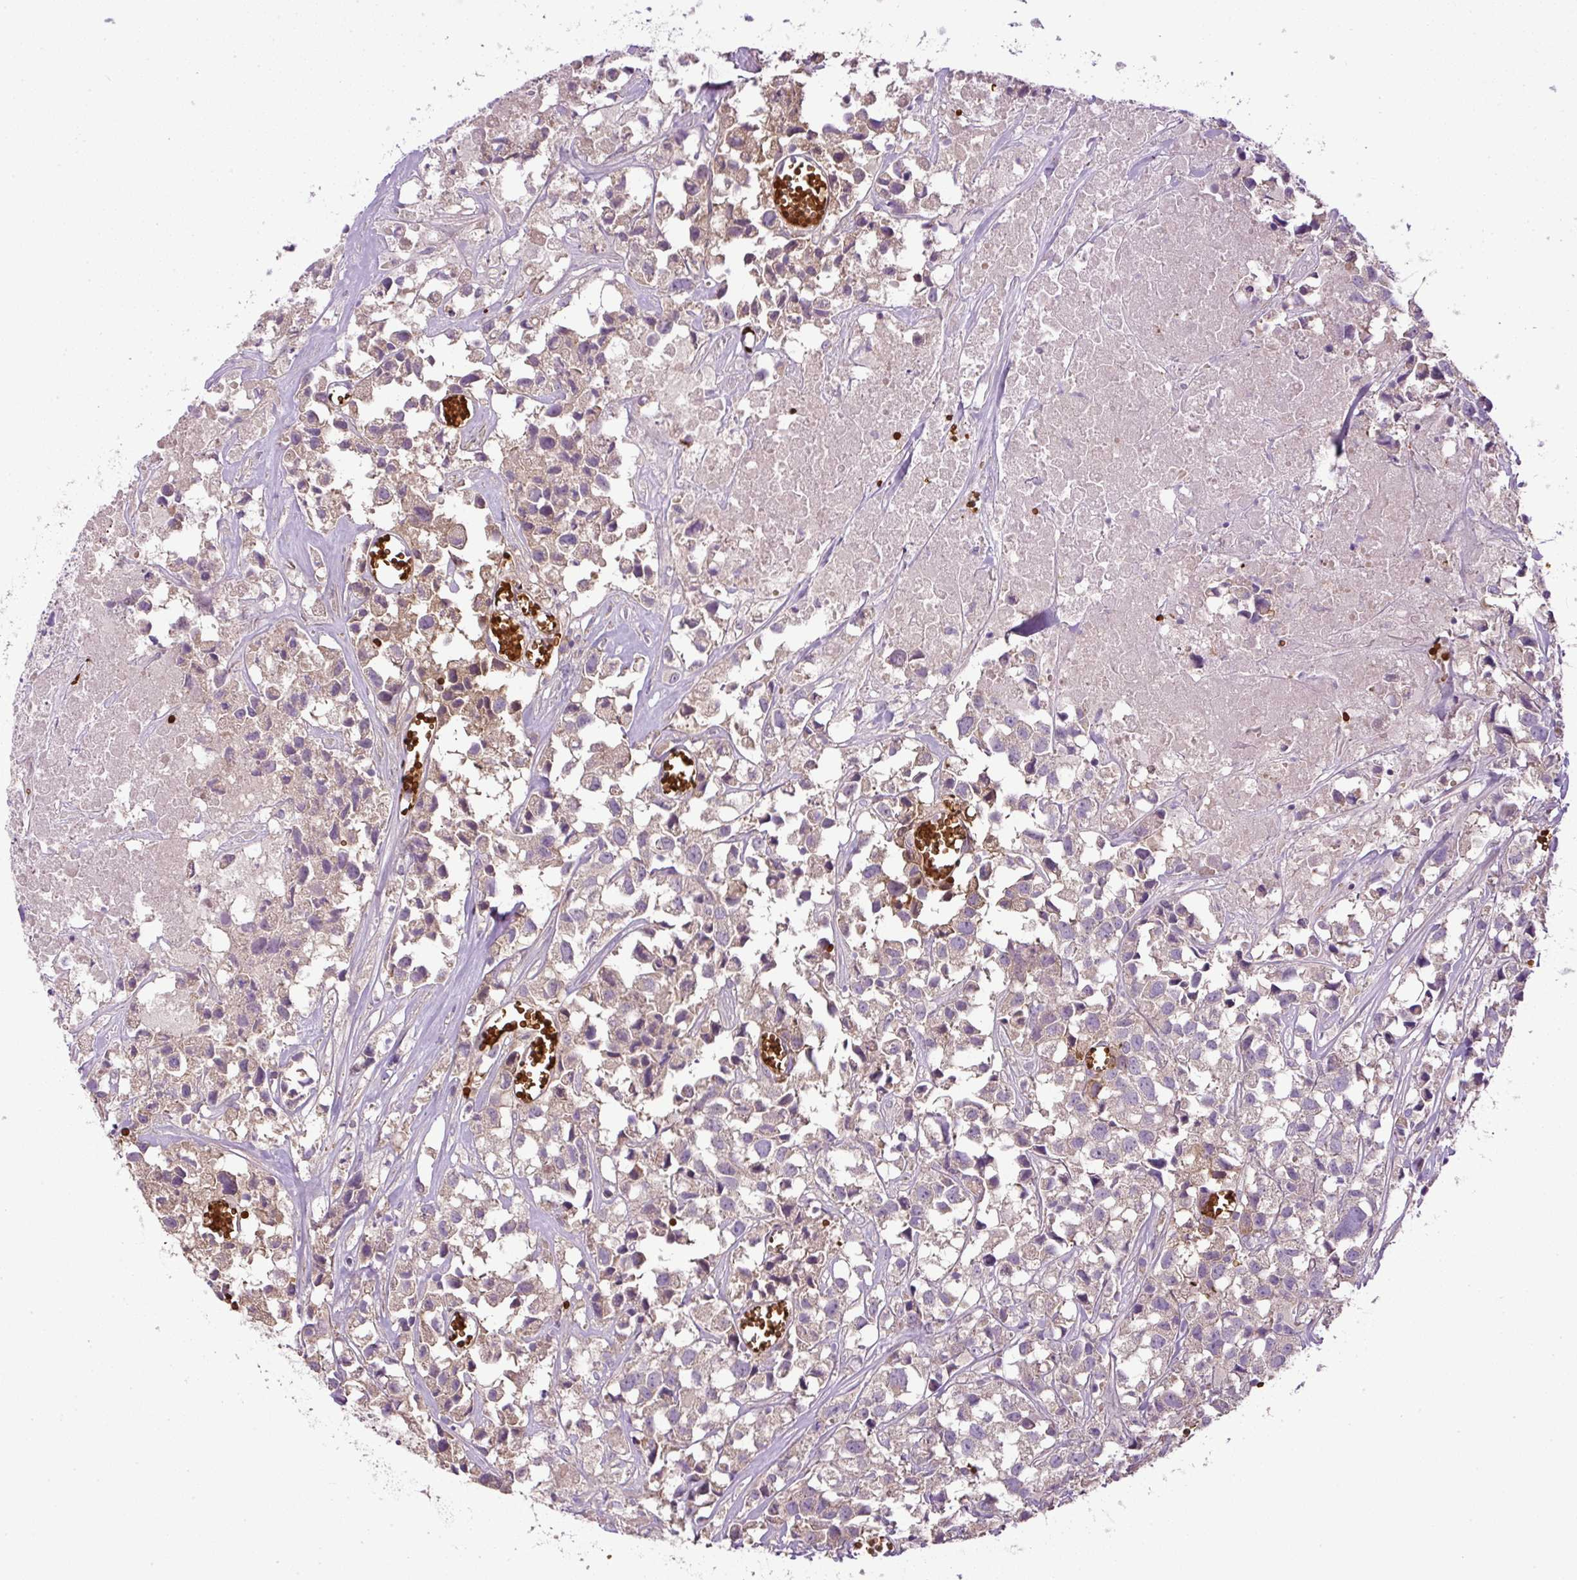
{"staining": {"intensity": "weak", "quantity": "25%-75%", "location": "cytoplasmic/membranous"}, "tissue": "urothelial cancer", "cell_type": "Tumor cells", "image_type": "cancer", "snomed": [{"axis": "morphology", "description": "Urothelial carcinoma, High grade"}, {"axis": "topography", "description": "Urinary bladder"}], "caption": "Tumor cells reveal low levels of weak cytoplasmic/membranous staining in approximately 25%-75% of cells in human urothelial cancer. The staining is performed using DAB (3,3'-diaminobenzidine) brown chromogen to label protein expression. The nuclei are counter-stained blue using hematoxylin.", "gene": "CXCL13", "patient": {"sex": "female", "age": 75}}